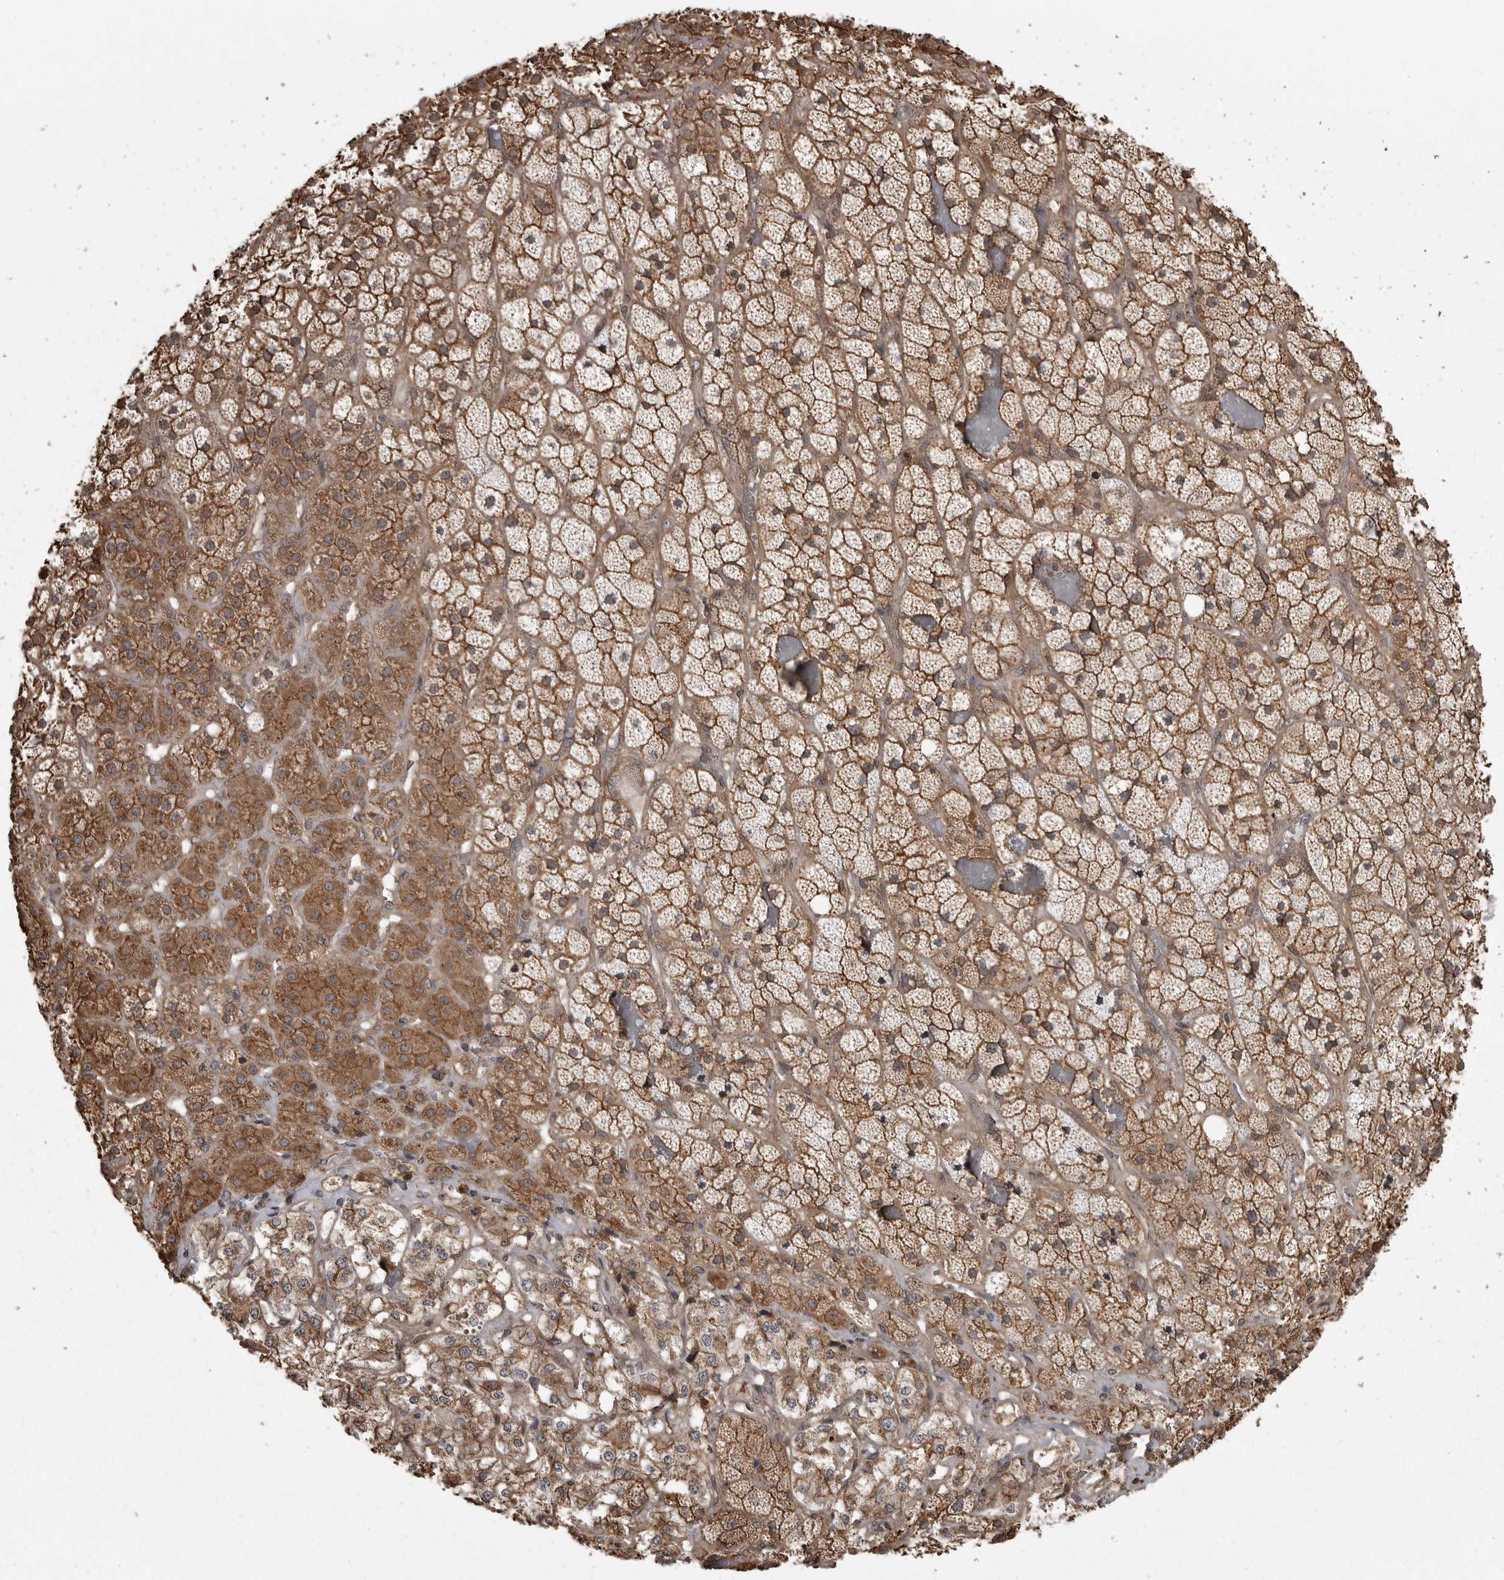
{"staining": {"intensity": "moderate", "quantity": ">75%", "location": "cytoplasmic/membranous"}, "tissue": "adrenal gland", "cell_type": "Glandular cells", "image_type": "normal", "snomed": [{"axis": "morphology", "description": "Normal tissue, NOS"}, {"axis": "topography", "description": "Adrenal gland"}], "caption": "Adrenal gland stained with a brown dye displays moderate cytoplasmic/membranous positive expression in approximately >75% of glandular cells.", "gene": "DNAJC8", "patient": {"sex": "male", "age": 57}}